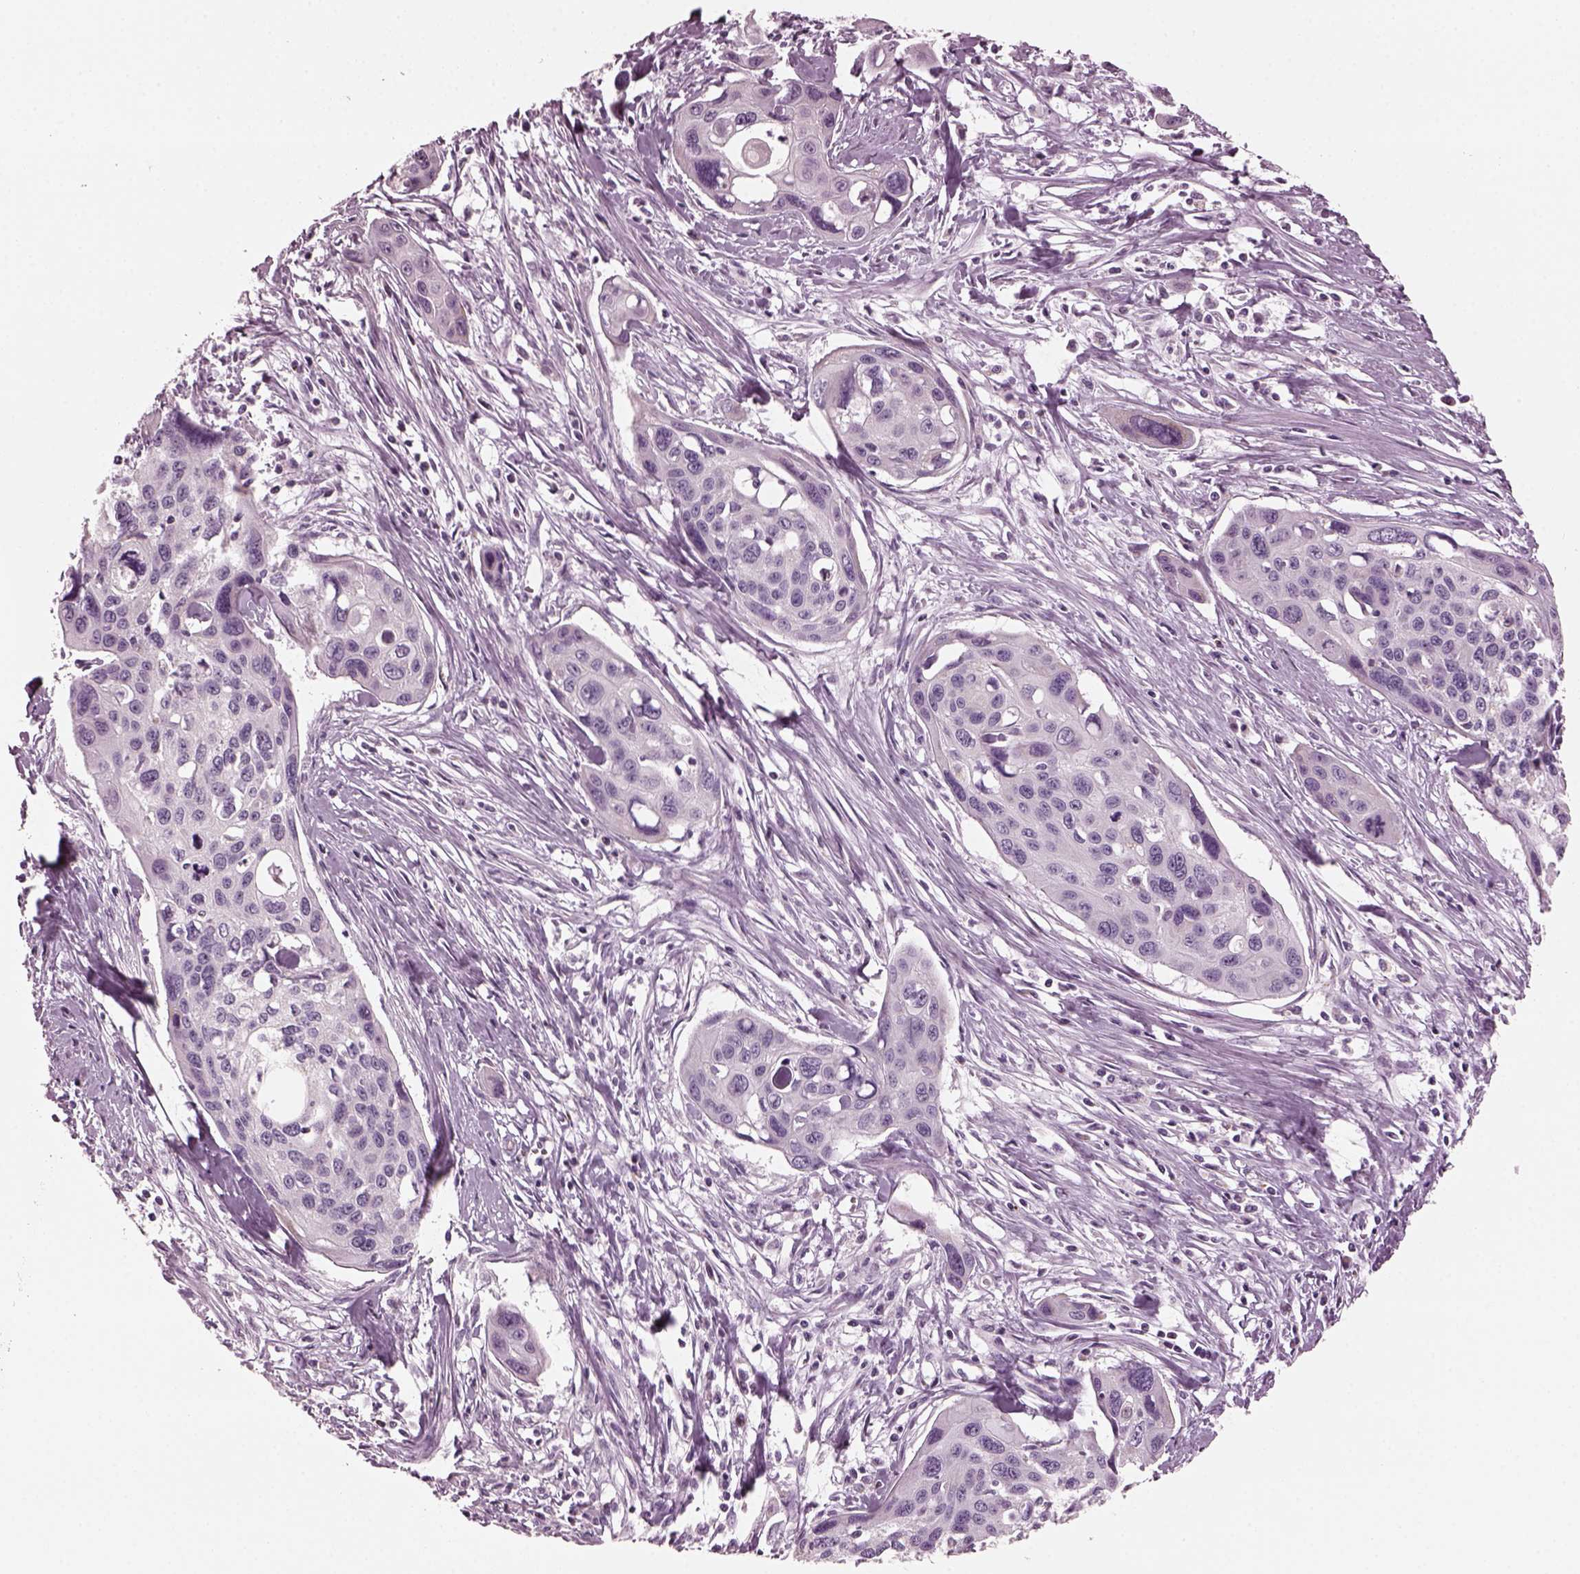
{"staining": {"intensity": "negative", "quantity": "none", "location": "none"}, "tissue": "cervical cancer", "cell_type": "Tumor cells", "image_type": "cancer", "snomed": [{"axis": "morphology", "description": "Squamous cell carcinoma, NOS"}, {"axis": "topography", "description": "Cervix"}], "caption": "High magnification brightfield microscopy of cervical cancer stained with DAB (brown) and counterstained with hematoxylin (blue): tumor cells show no significant staining. The staining was performed using DAB to visualize the protein expression in brown, while the nuclei were stained in blue with hematoxylin (Magnification: 20x).", "gene": "RIMS2", "patient": {"sex": "female", "age": 31}}